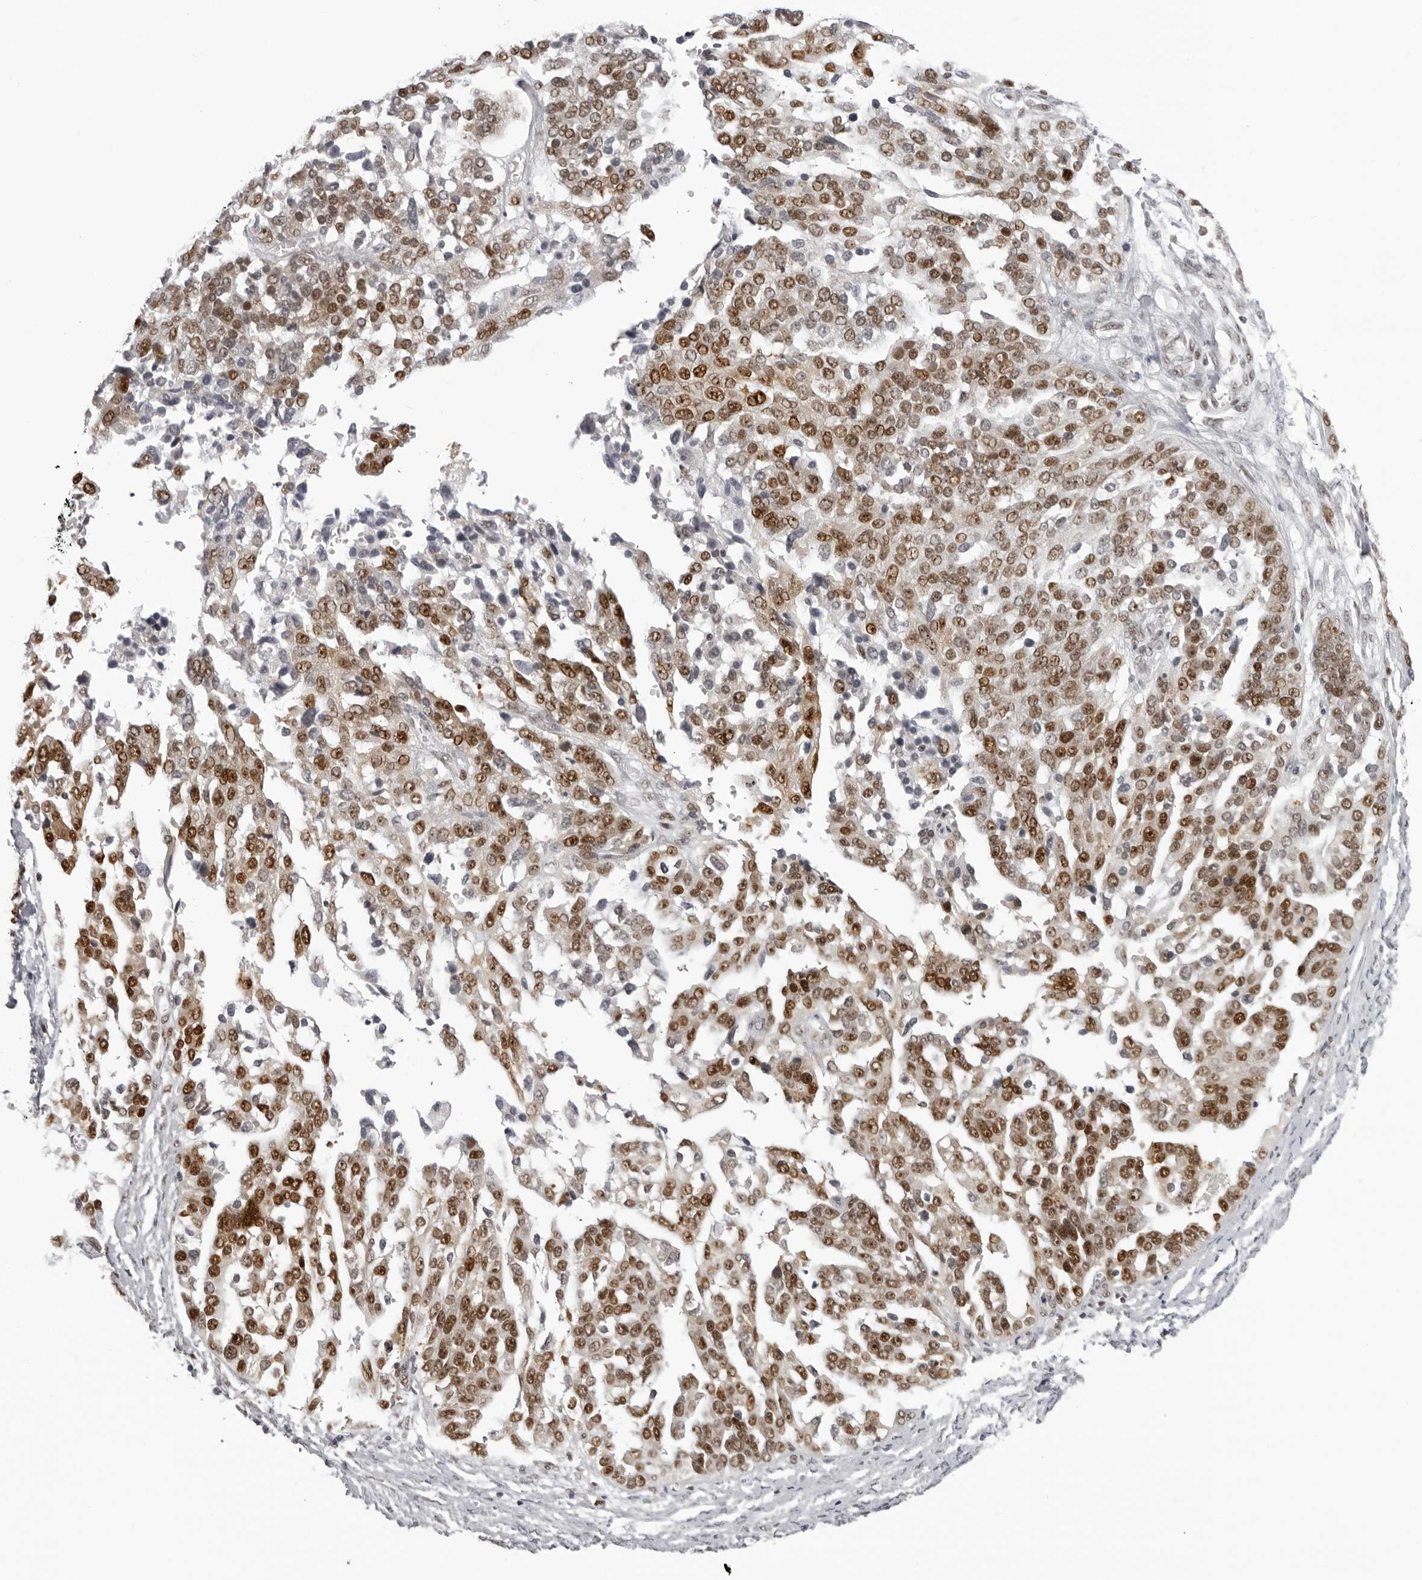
{"staining": {"intensity": "strong", "quantity": ">75%", "location": "nuclear"}, "tissue": "ovarian cancer", "cell_type": "Tumor cells", "image_type": "cancer", "snomed": [{"axis": "morphology", "description": "Cystadenocarcinoma, serous, NOS"}, {"axis": "topography", "description": "Ovary"}], "caption": "There is high levels of strong nuclear staining in tumor cells of ovarian cancer (serous cystadenocarcinoma), as demonstrated by immunohistochemical staining (brown color).", "gene": "HEXIM2", "patient": {"sex": "female", "age": 44}}